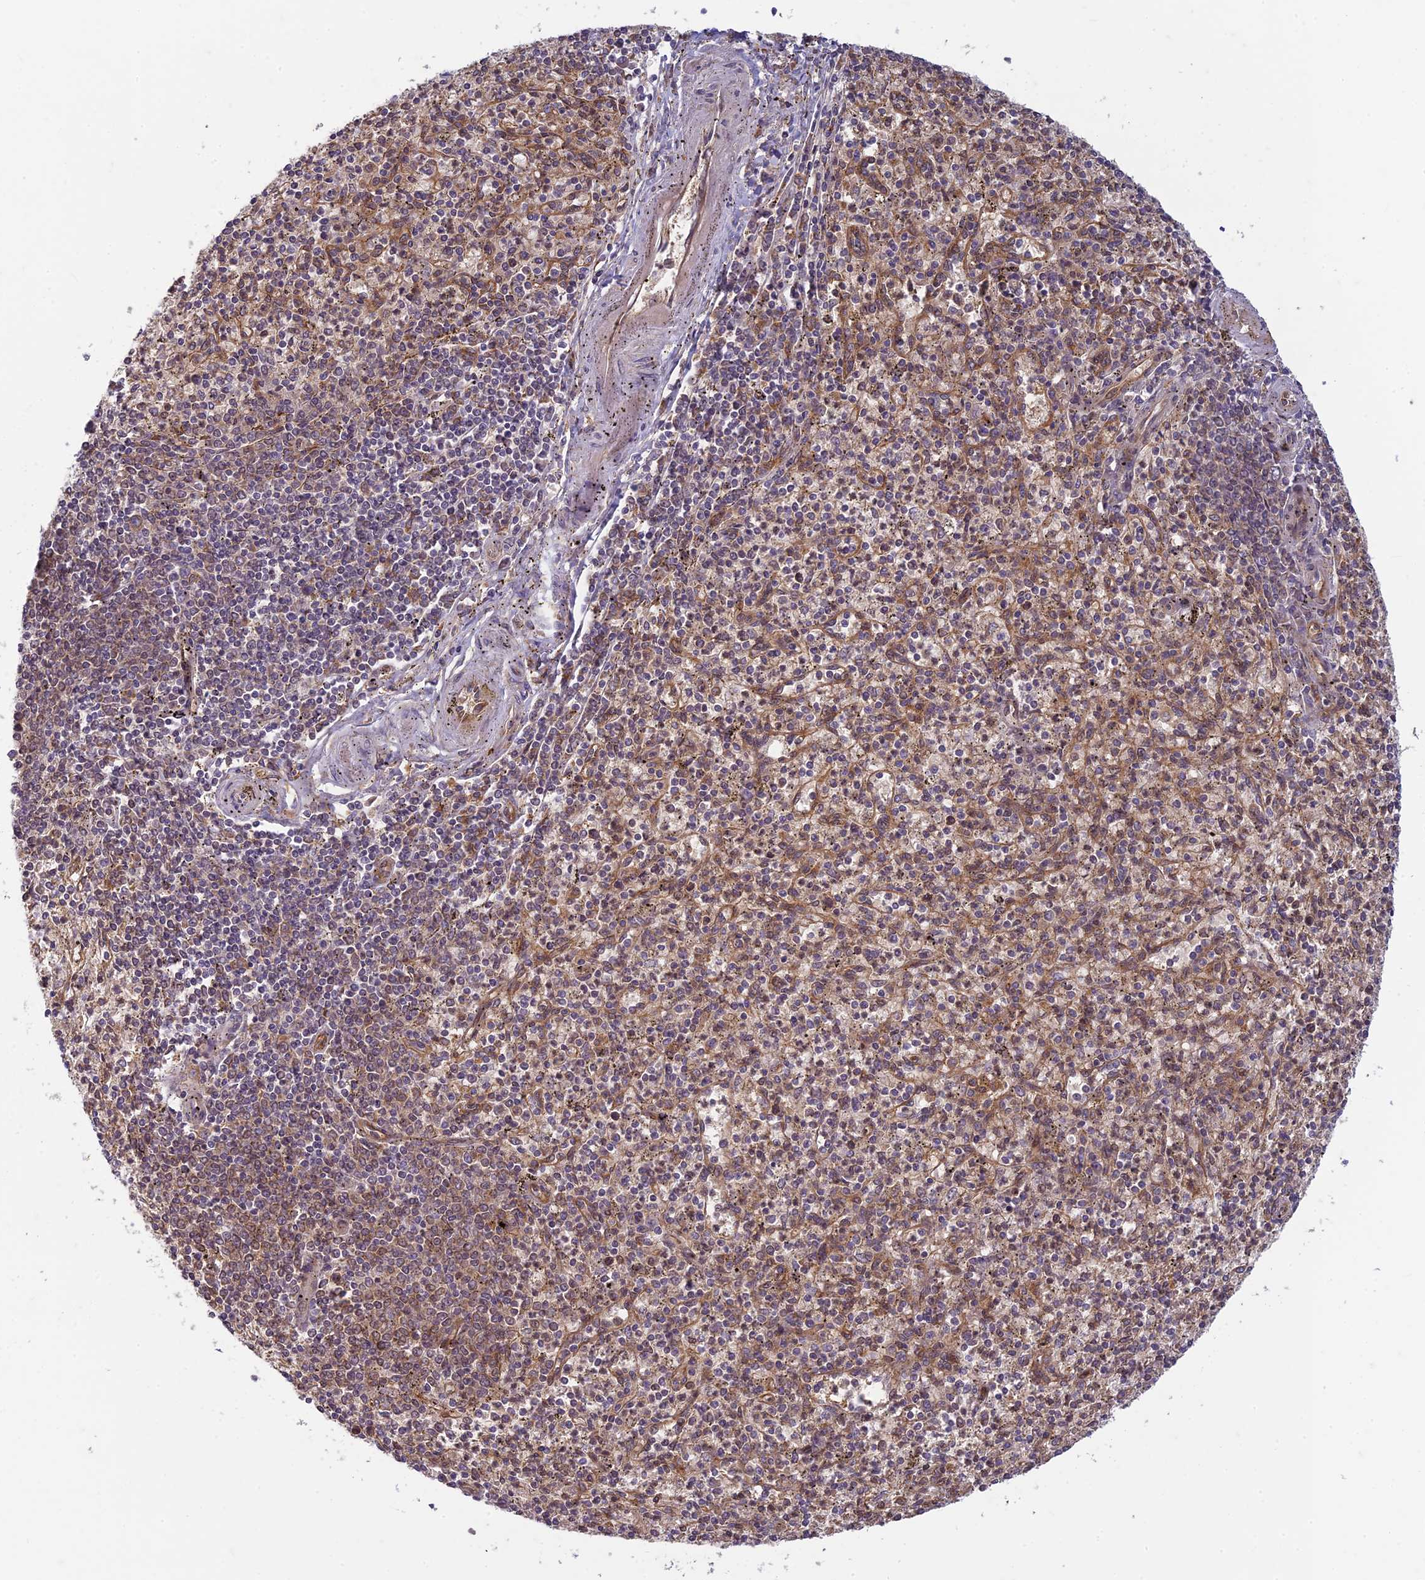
{"staining": {"intensity": "negative", "quantity": "none", "location": "none"}, "tissue": "spleen", "cell_type": "Cells in red pulp", "image_type": "normal", "snomed": [{"axis": "morphology", "description": "Normal tissue, NOS"}, {"axis": "topography", "description": "Spleen"}], "caption": "Protein analysis of benign spleen demonstrates no significant positivity in cells in red pulp. (Immunohistochemistry, brightfield microscopy, high magnification).", "gene": "TCF25", "patient": {"sex": "male", "age": 72}}